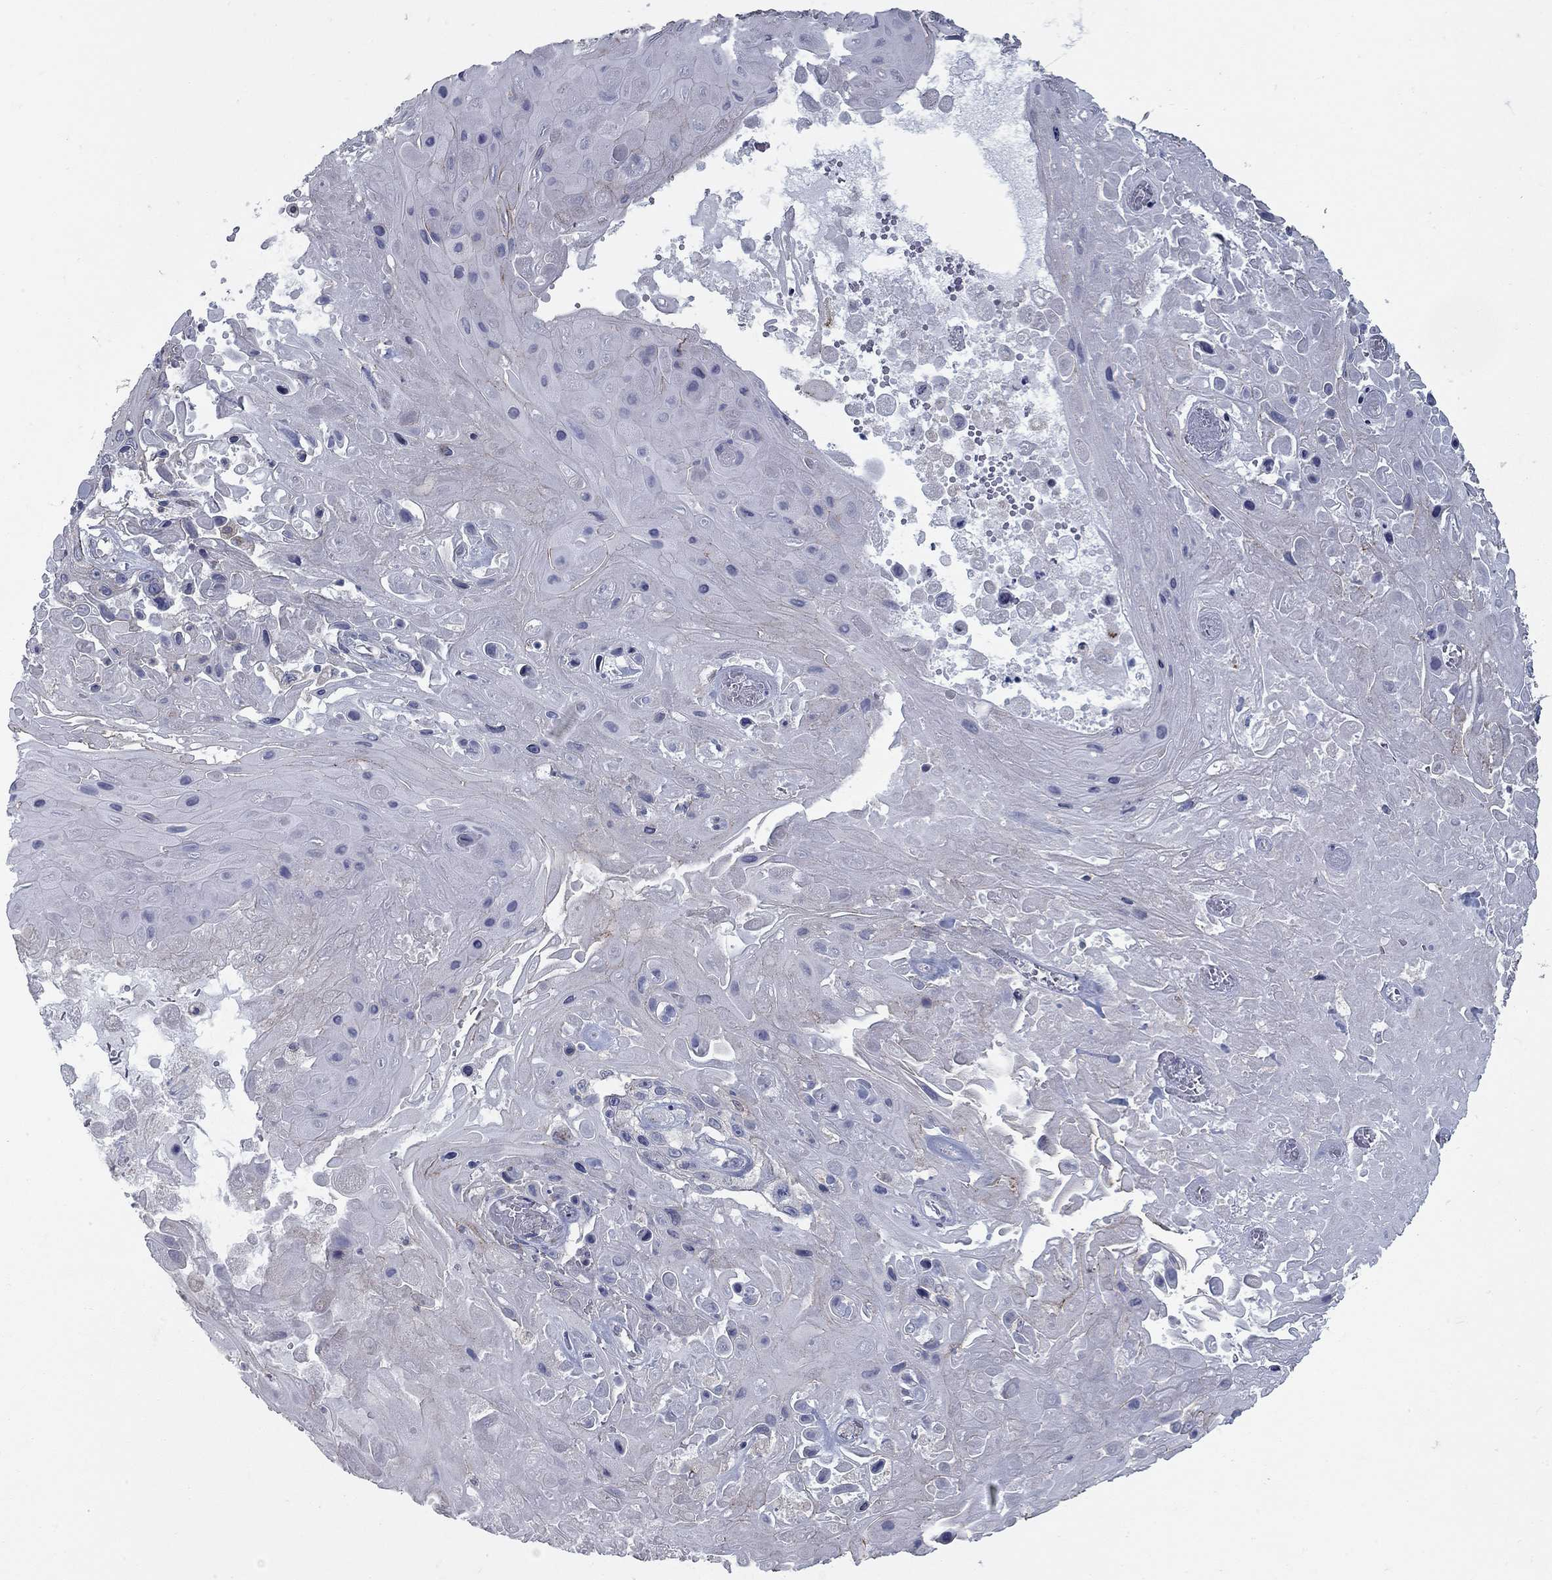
{"staining": {"intensity": "moderate", "quantity": "25%-75%", "location": "cytoplasmic/membranous"}, "tissue": "skin cancer", "cell_type": "Tumor cells", "image_type": "cancer", "snomed": [{"axis": "morphology", "description": "Squamous cell carcinoma, NOS"}, {"axis": "topography", "description": "Skin"}], "caption": "Human skin squamous cell carcinoma stained for a protein (brown) displays moderate cytoplasmic/membranous positive expression in approximately 25%-75% of tumor cells.", "gene": "KIAA0319L", "patient": {"sex": "male", "age": 82}}